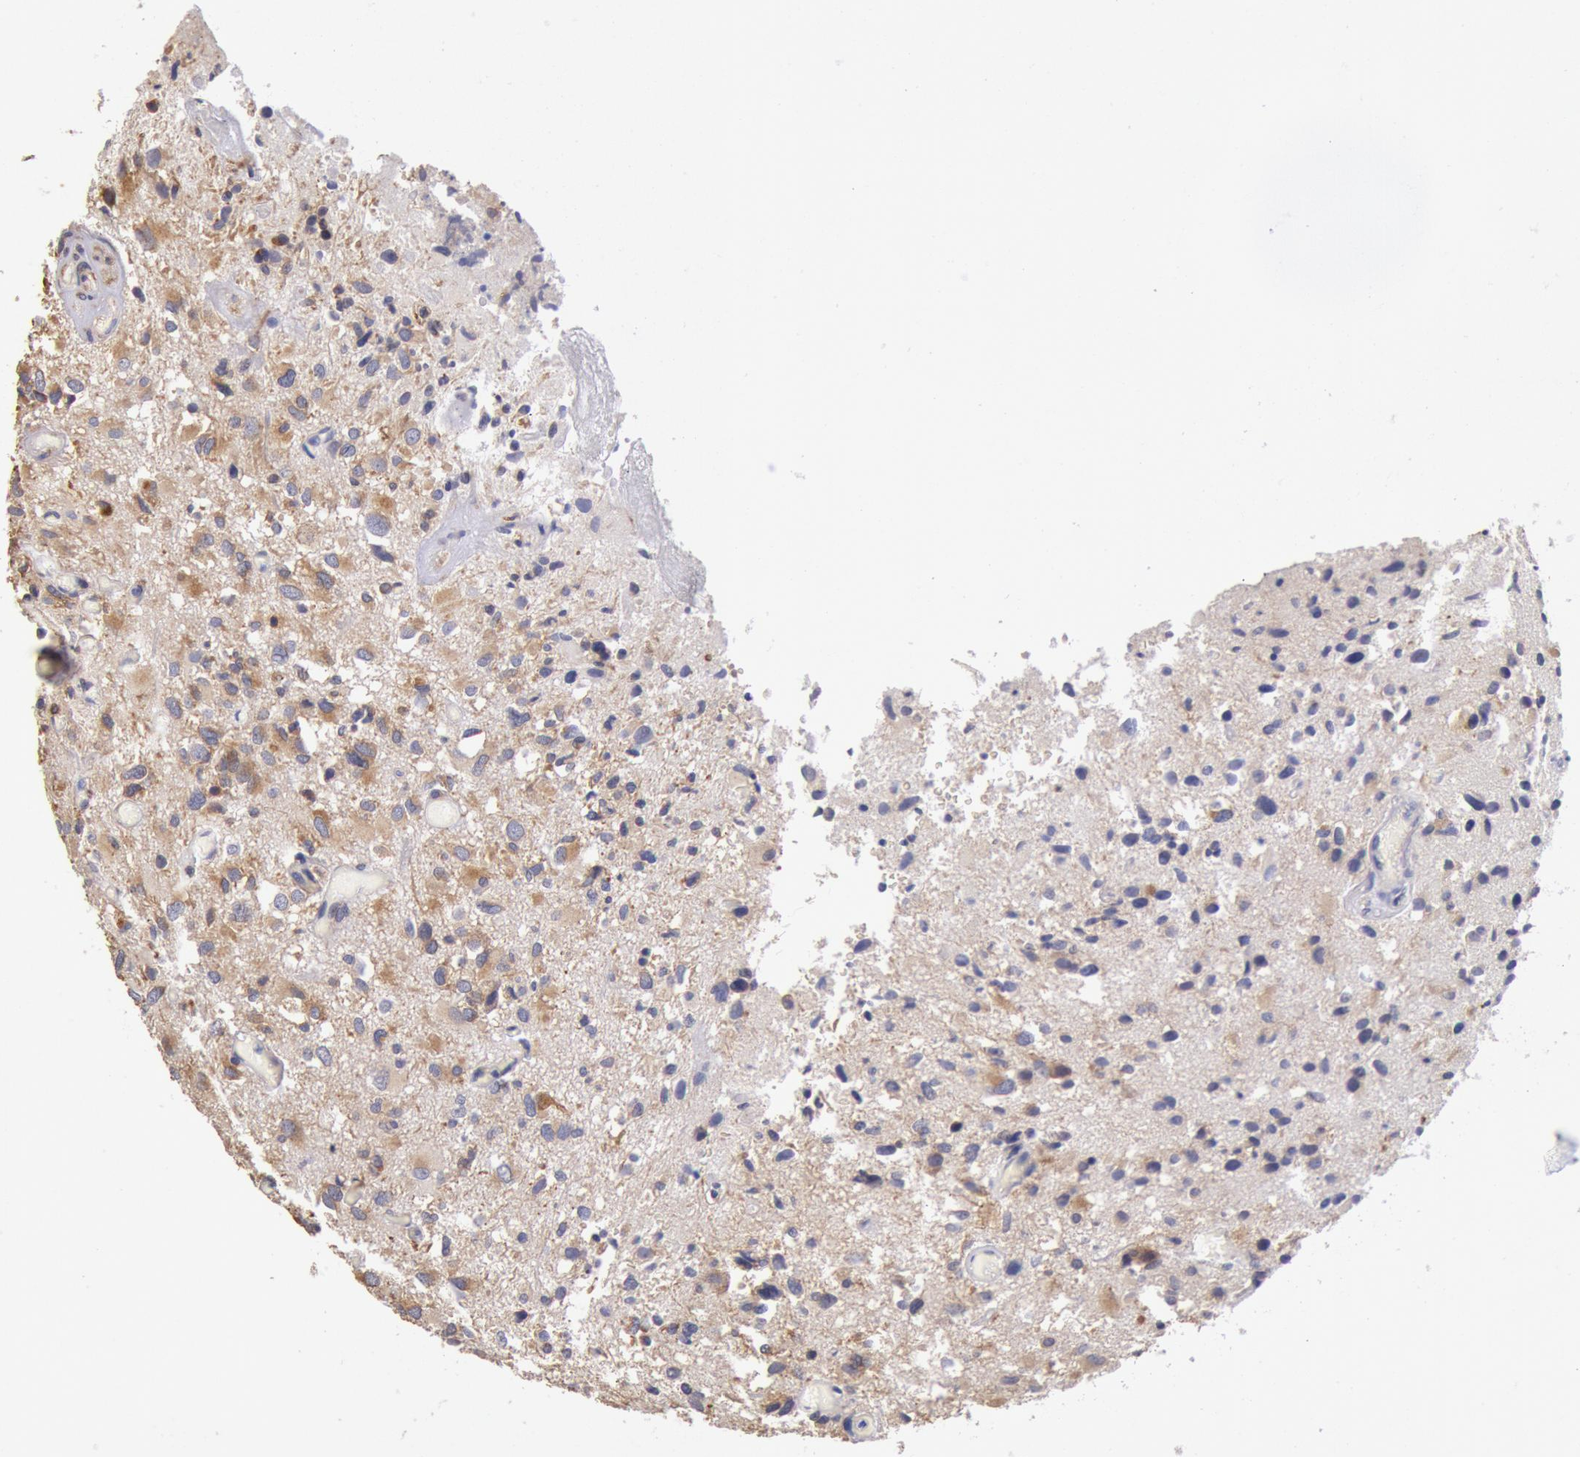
{"staining": {"intensity": "moderate", "quantity": ">75%", "location": "cytoplasmic/membranous"}, "tissue": "glioma", "cell_type": "Tumor cells", "image_type": "cancer", "snomed": [{"axis": "morphology", "description": "Glioma, malignant, High grade"}, {"axis": "topography", "description": "Brain"}], "caption": "Moderate cytoplasmic/membranous expression is appreciated in approximately >75% of tumor cells in glioma. Nuclei are stained in blue.", "gene": "DRG1", "patient": {"sex": "male", "age": 69}}